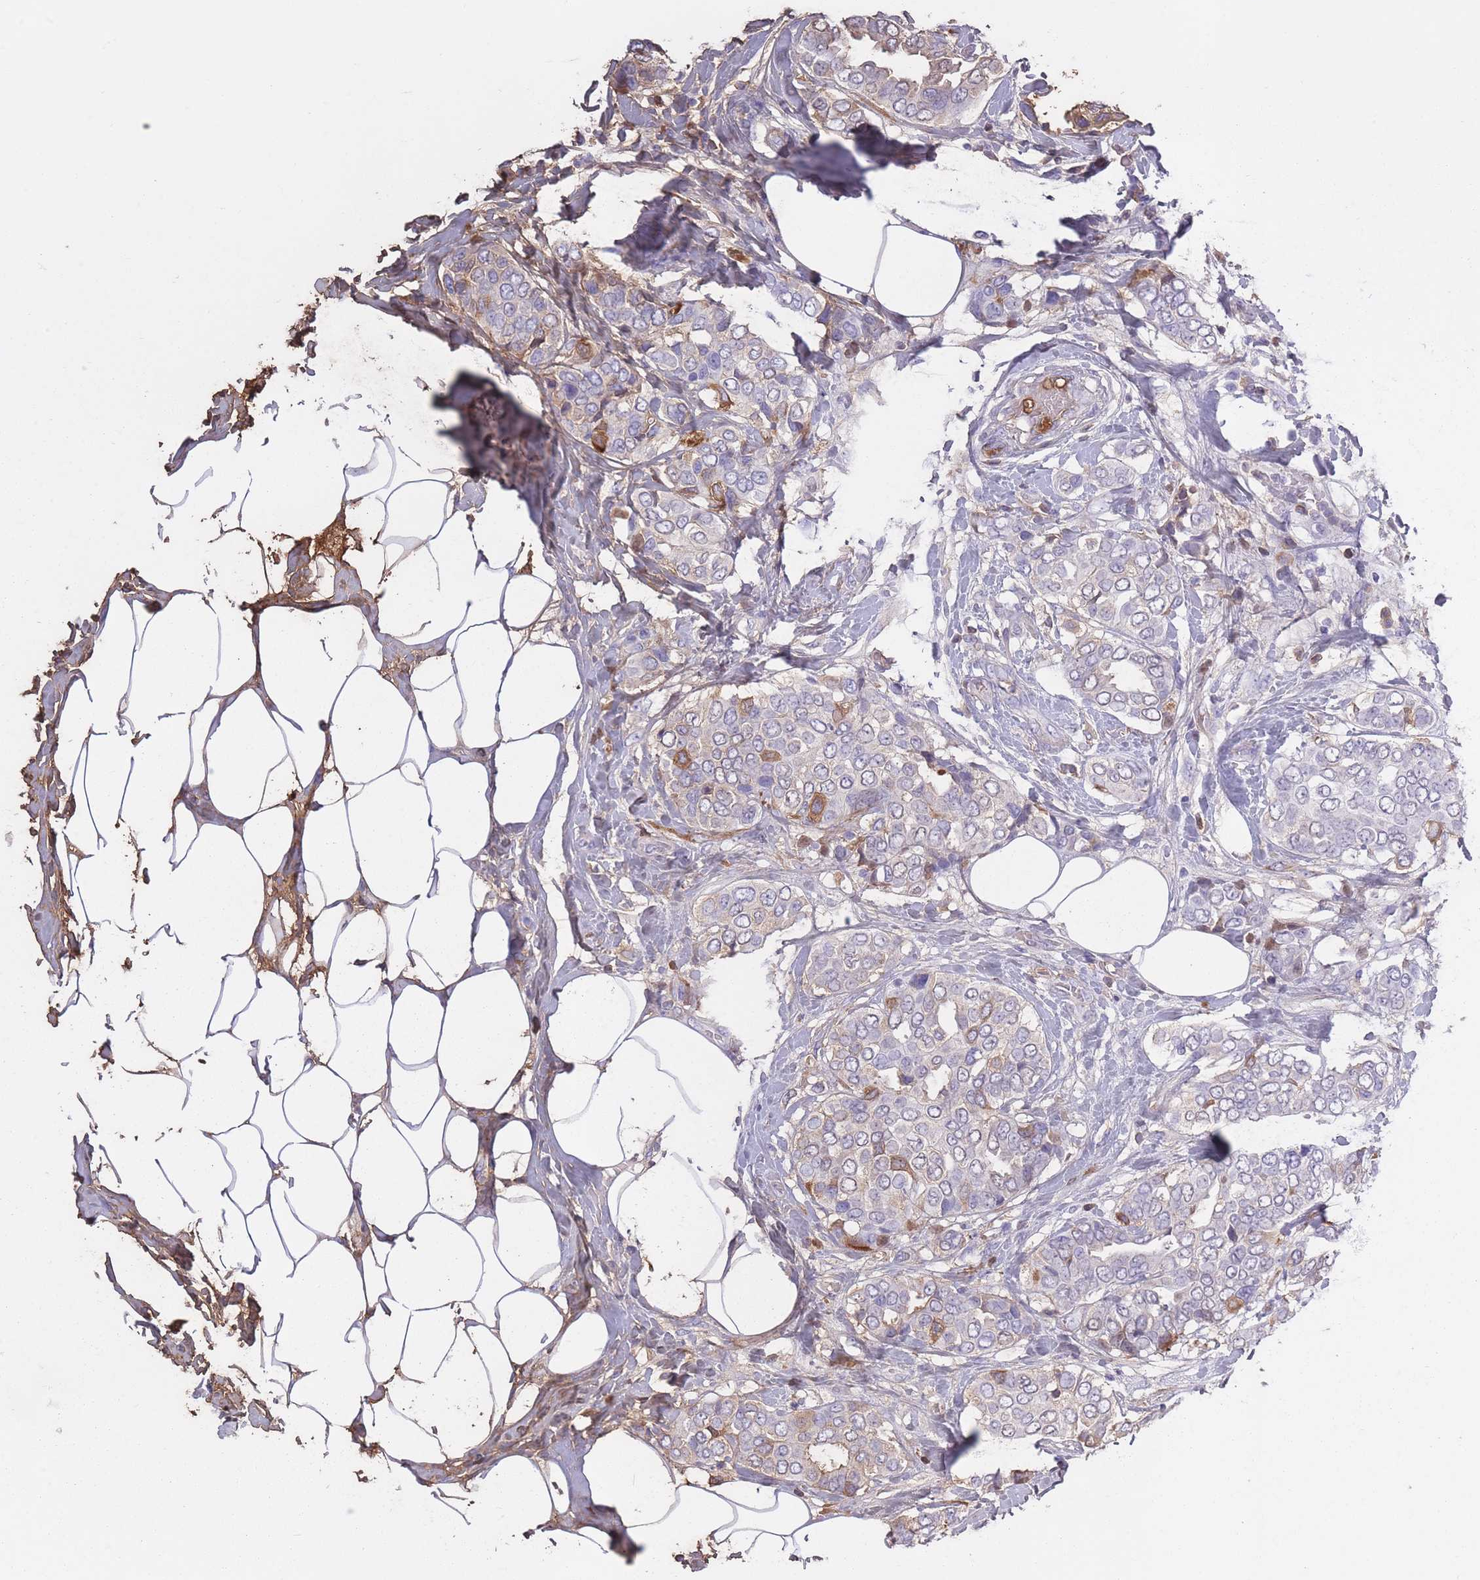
{"staining": {"intensity": "moderate", "quantity": "<25%", "location": "cytoplasmic/membranous"}, "tissue": "breast cancer", "cell_type": "Tumor cells", "image_type": "cancer", "snomed": [{"axis": "morphology", "description": "Lobular carcinoma"}, {"axis": "topography", "description": "Breast"}], "caption": "Immunohistochemical staining of human breast cancer reveals low levels of moderate cytoplasmic/membranous staining in about <25% of tumor cells.", "gene": "AP3S2", "patient": {"sex": "female", "age": 51}}